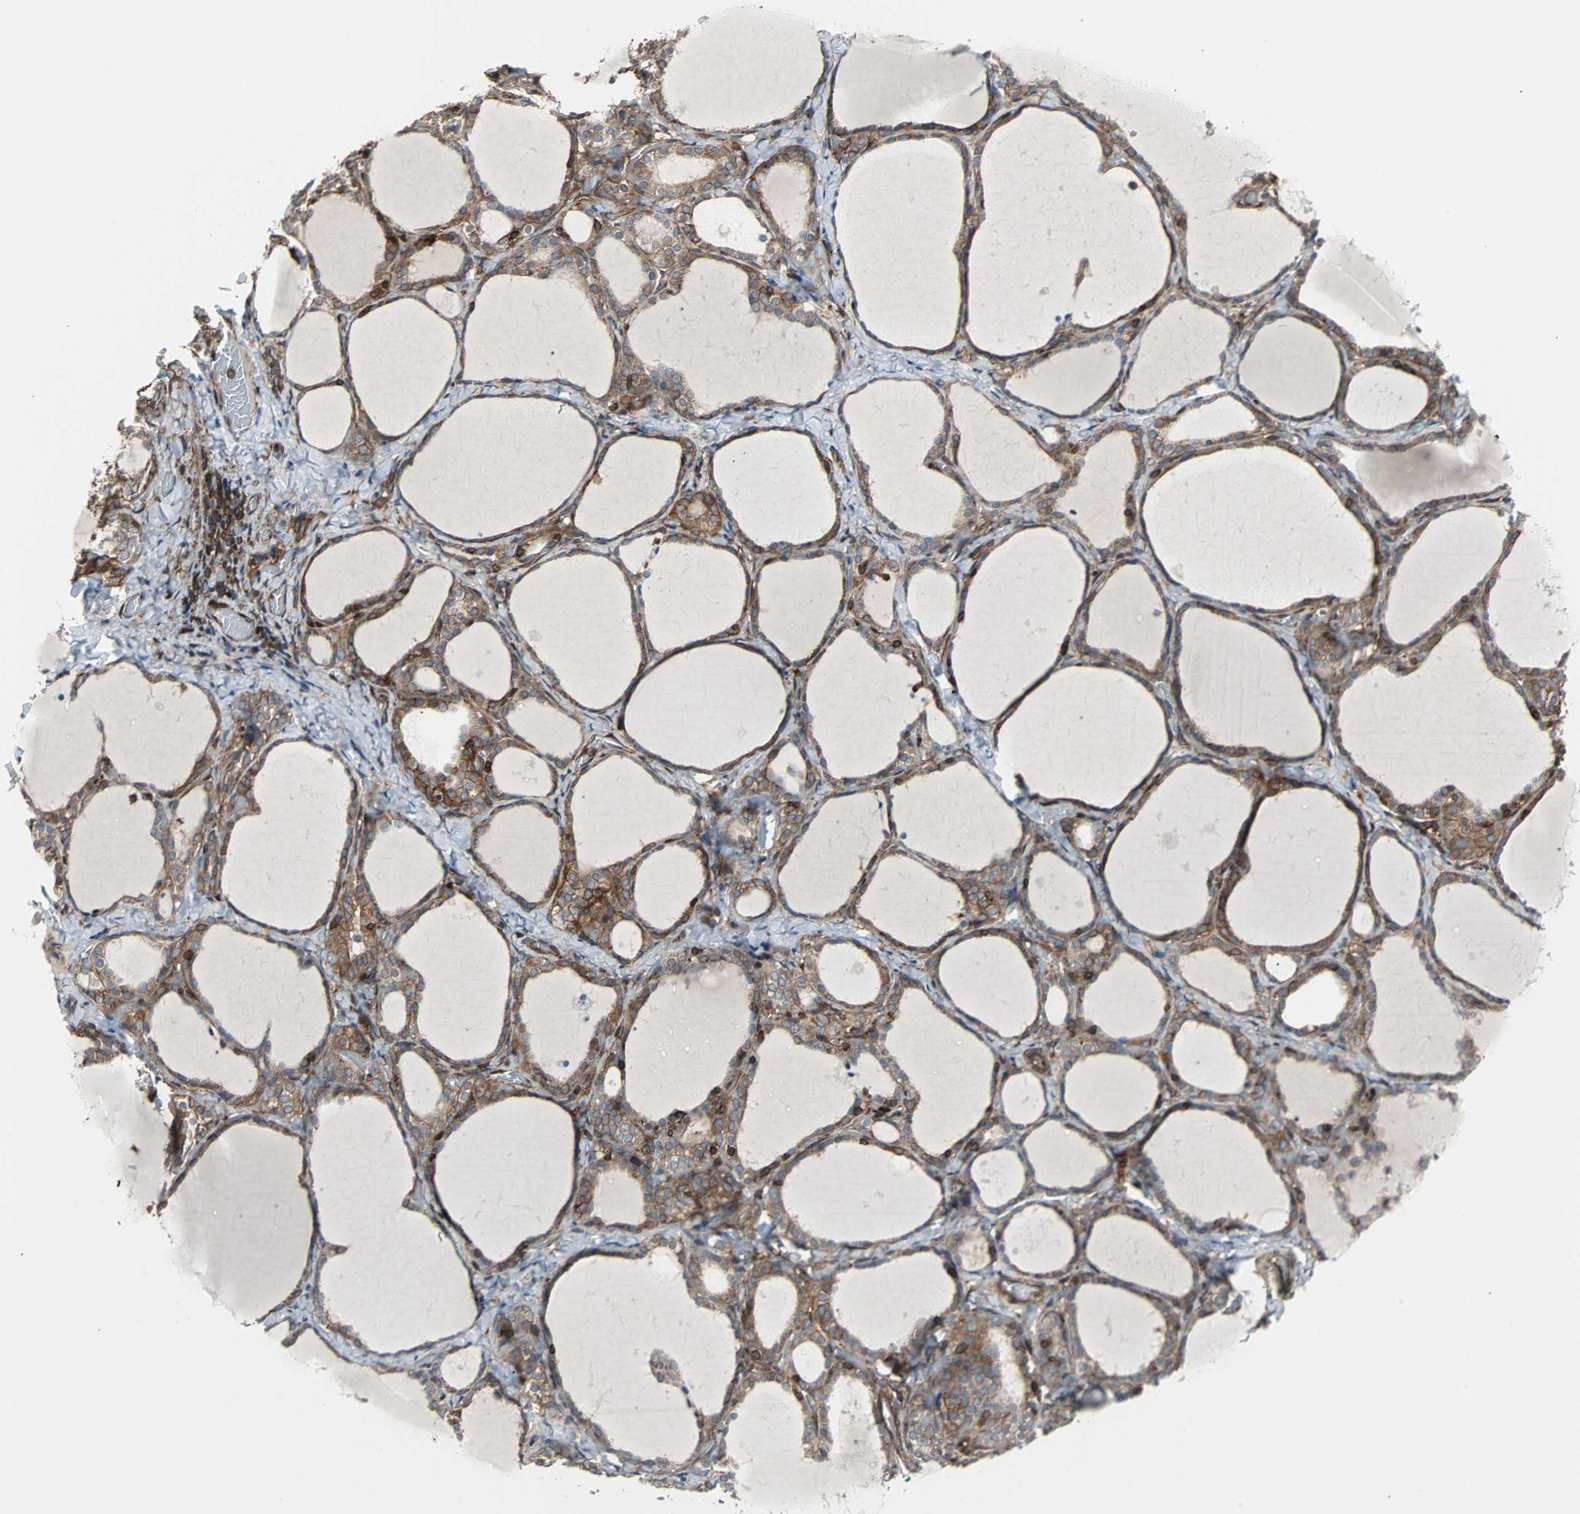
{"staining": {"intensity": "strong", "quantity": ">75%", "location": "cytoplasmic/membranous"}, "tissue": "thyroid gland", "cell_type": "Glandular cells", "image_type": "normal", "snomed": [{"axis": "morphology", "description": "Normal tissue, NOS"}, {"axis": "morphology", "description": "Papillary adenocarcinoma, NOS"}, {"axis": "topography", "description": "Thyroid gland"}], "caption": "High-power microscopy captured an IHC micrograph of unremarkable thyroid gland, revealing strong cytoplasmic/membranous expression in about >75% of glandular cells.", "gene": "RELA", "patient": {"sex": "female", "age": 30}}